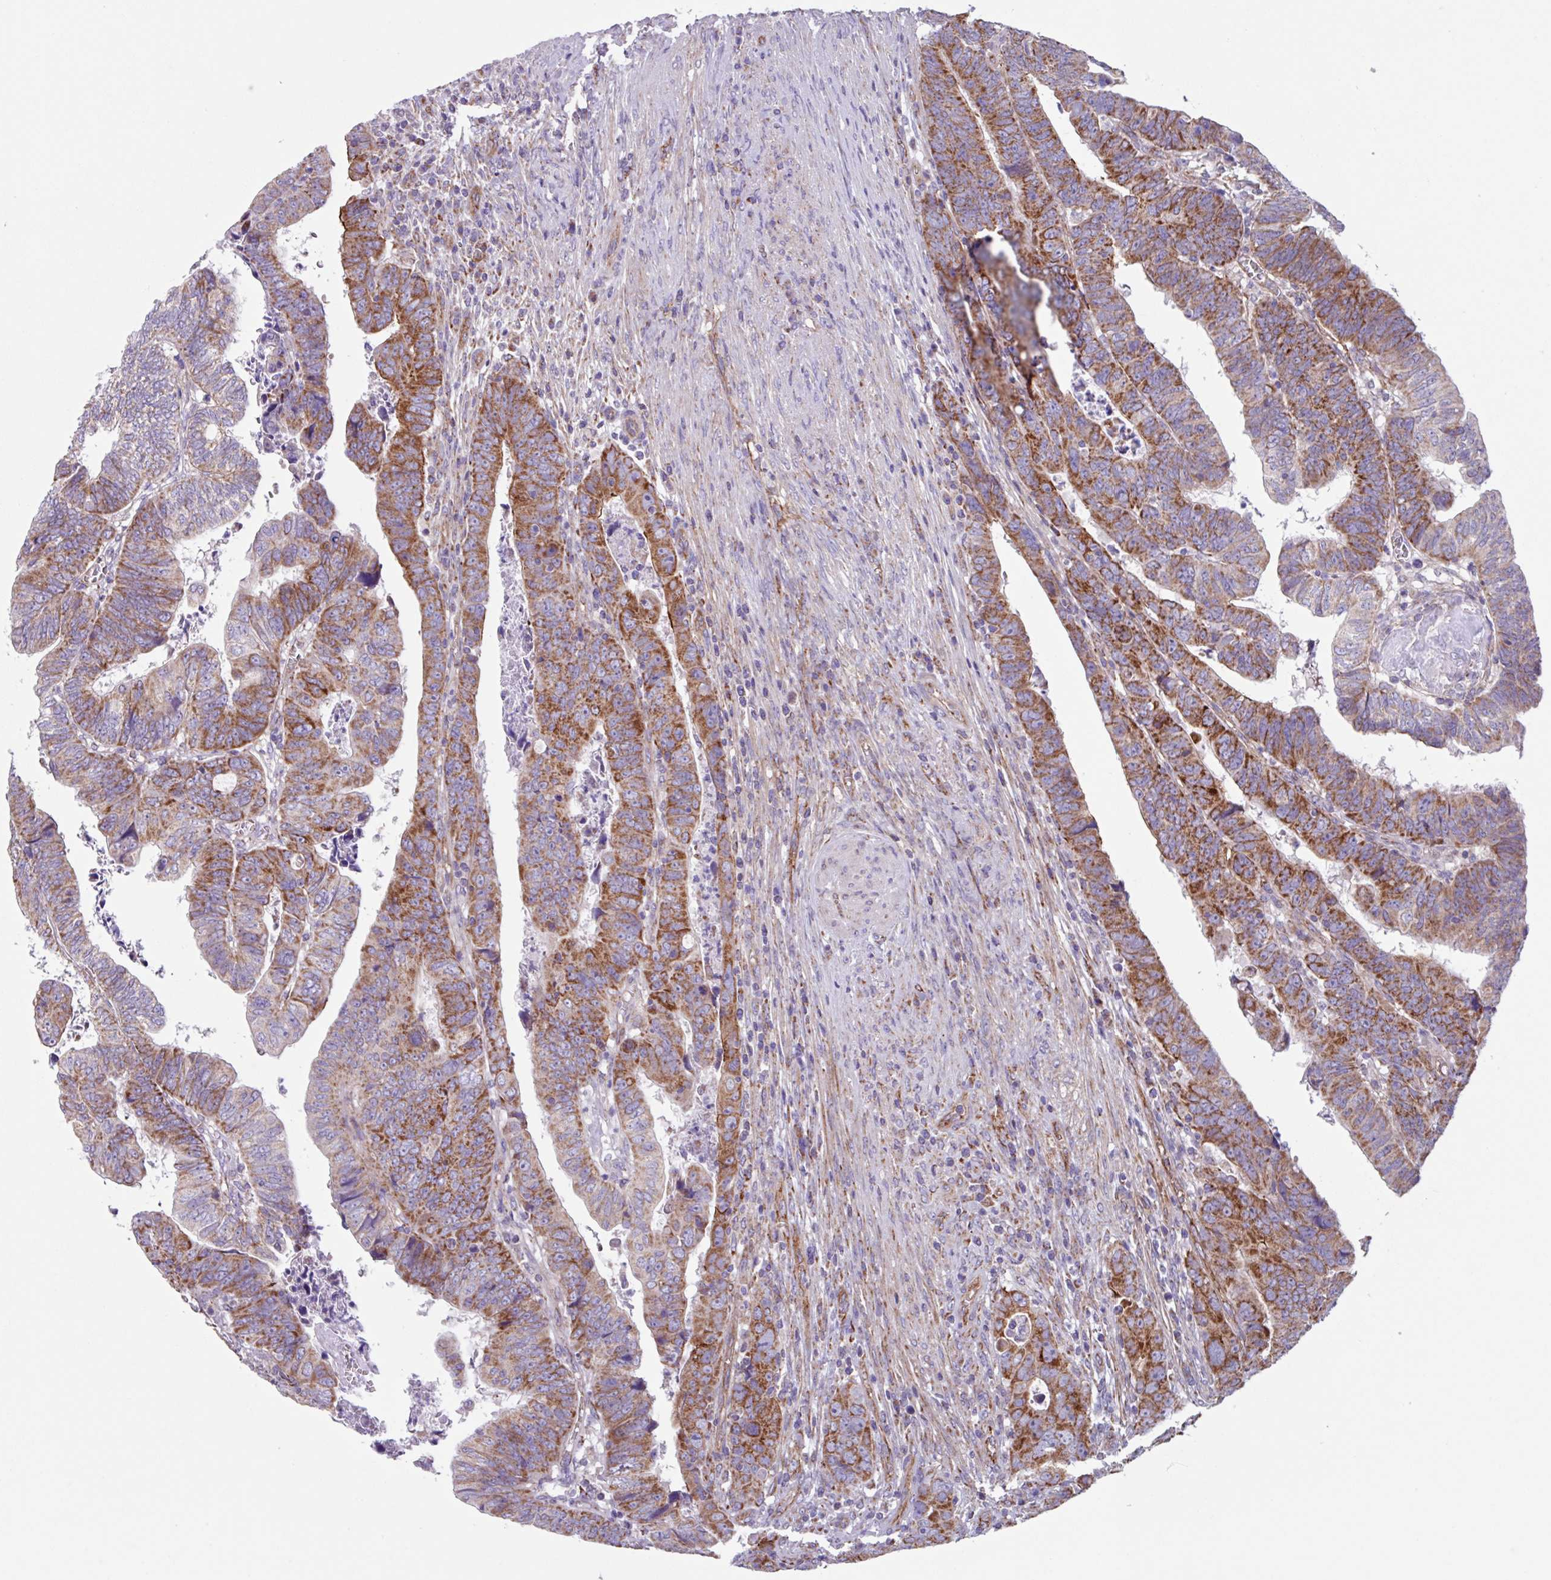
{"staining": {"intensity": "moderate", "quantity": ">75%", "location": "cytoplasmic/membranous"}, "tissue": "colorectal cancer", "cell_type": "Tumor cells", "image_type": "cancer", "snomed": [{"axis": "morphology", "description": "Normal tissue, NOS"}, {"axis": "morphology", "description": "Adenocarcinoma, NOS"}, {"axis": "topography", "description": "Rectum"}], "caption": "Adenocarcinoma (colorectal) was stained to show a protein in brown. There is medium levels of moderate cytoplasmic/membranous staining in about >75% of tumor cells. (DAB (3,3'-diaminobenzidine) IHC with brightfield microscopy, high magnification).", "gene": "OTULIN", "patient": {"sex": "female", "age": 65}}